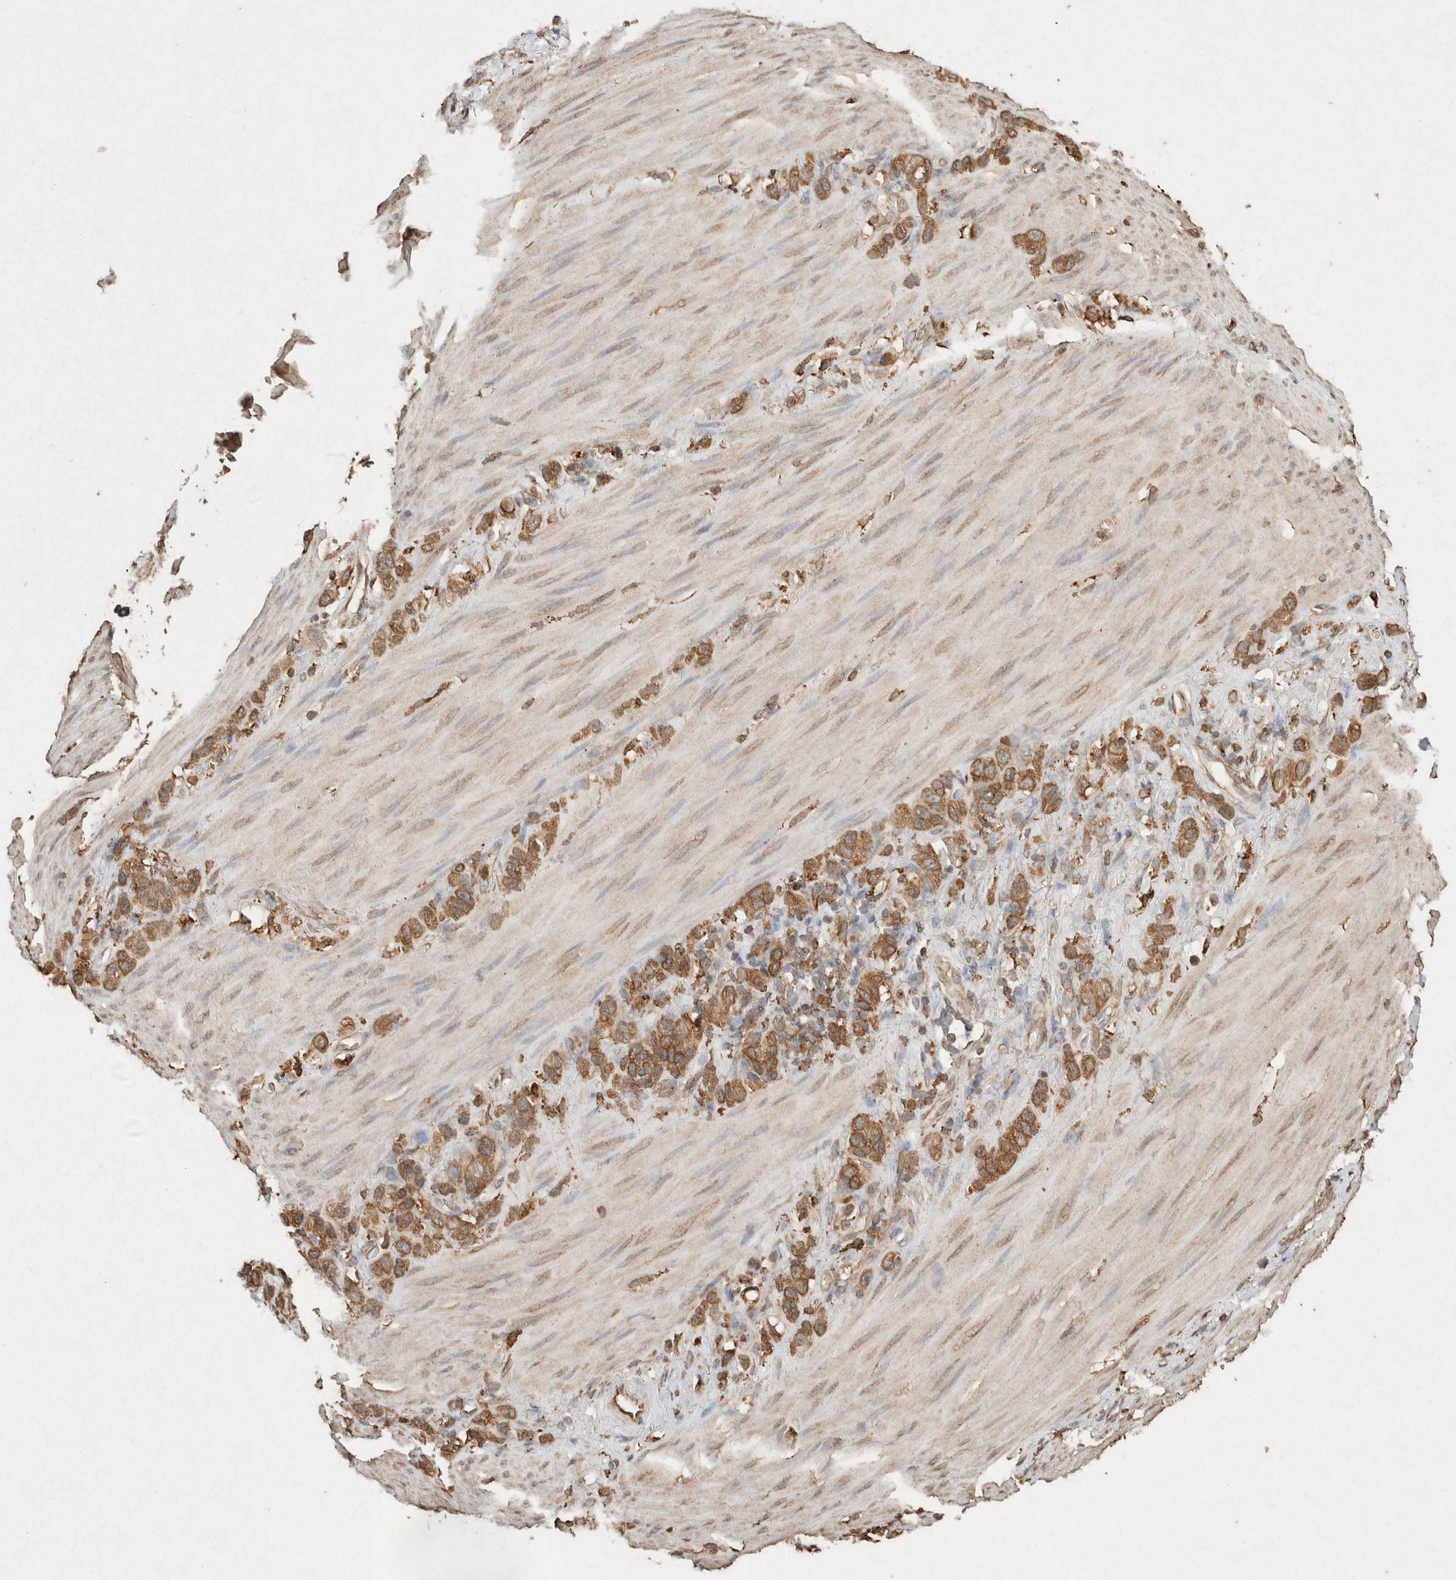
{"staining": {"intensity": "moderate", "quantity": ">75%", "location": "cytoplasmic/membranous"}, "tissue": "stomach cancer", "cell_type": "Tumor cells", "image_type": "cancer", "snomed": [{"axis": "morphology", "description": "Adenocarcinoma, NOS"}, {"axis": "morphology", "description": "Adenocarcinoma, High grade"}, {"axis": "topography", "description": "Stomach, upper"}, {"axis": "topography", "description": "Stomach, lower"}], "caption": "DAB (3,3'-diaminobenzidine) immunohistochemical staining of stomach high-grade adenocarcinoma displays moderate cytoplasmic/membranous protein positivity in approximately >75% of tumor cells. The staining was performed using DAB, with brown indicating positive protein expression. Nuclei are stained blue with hematoxylin.", "gene": "ERAP1", "patient": {"sex": "female", "age": 65}}